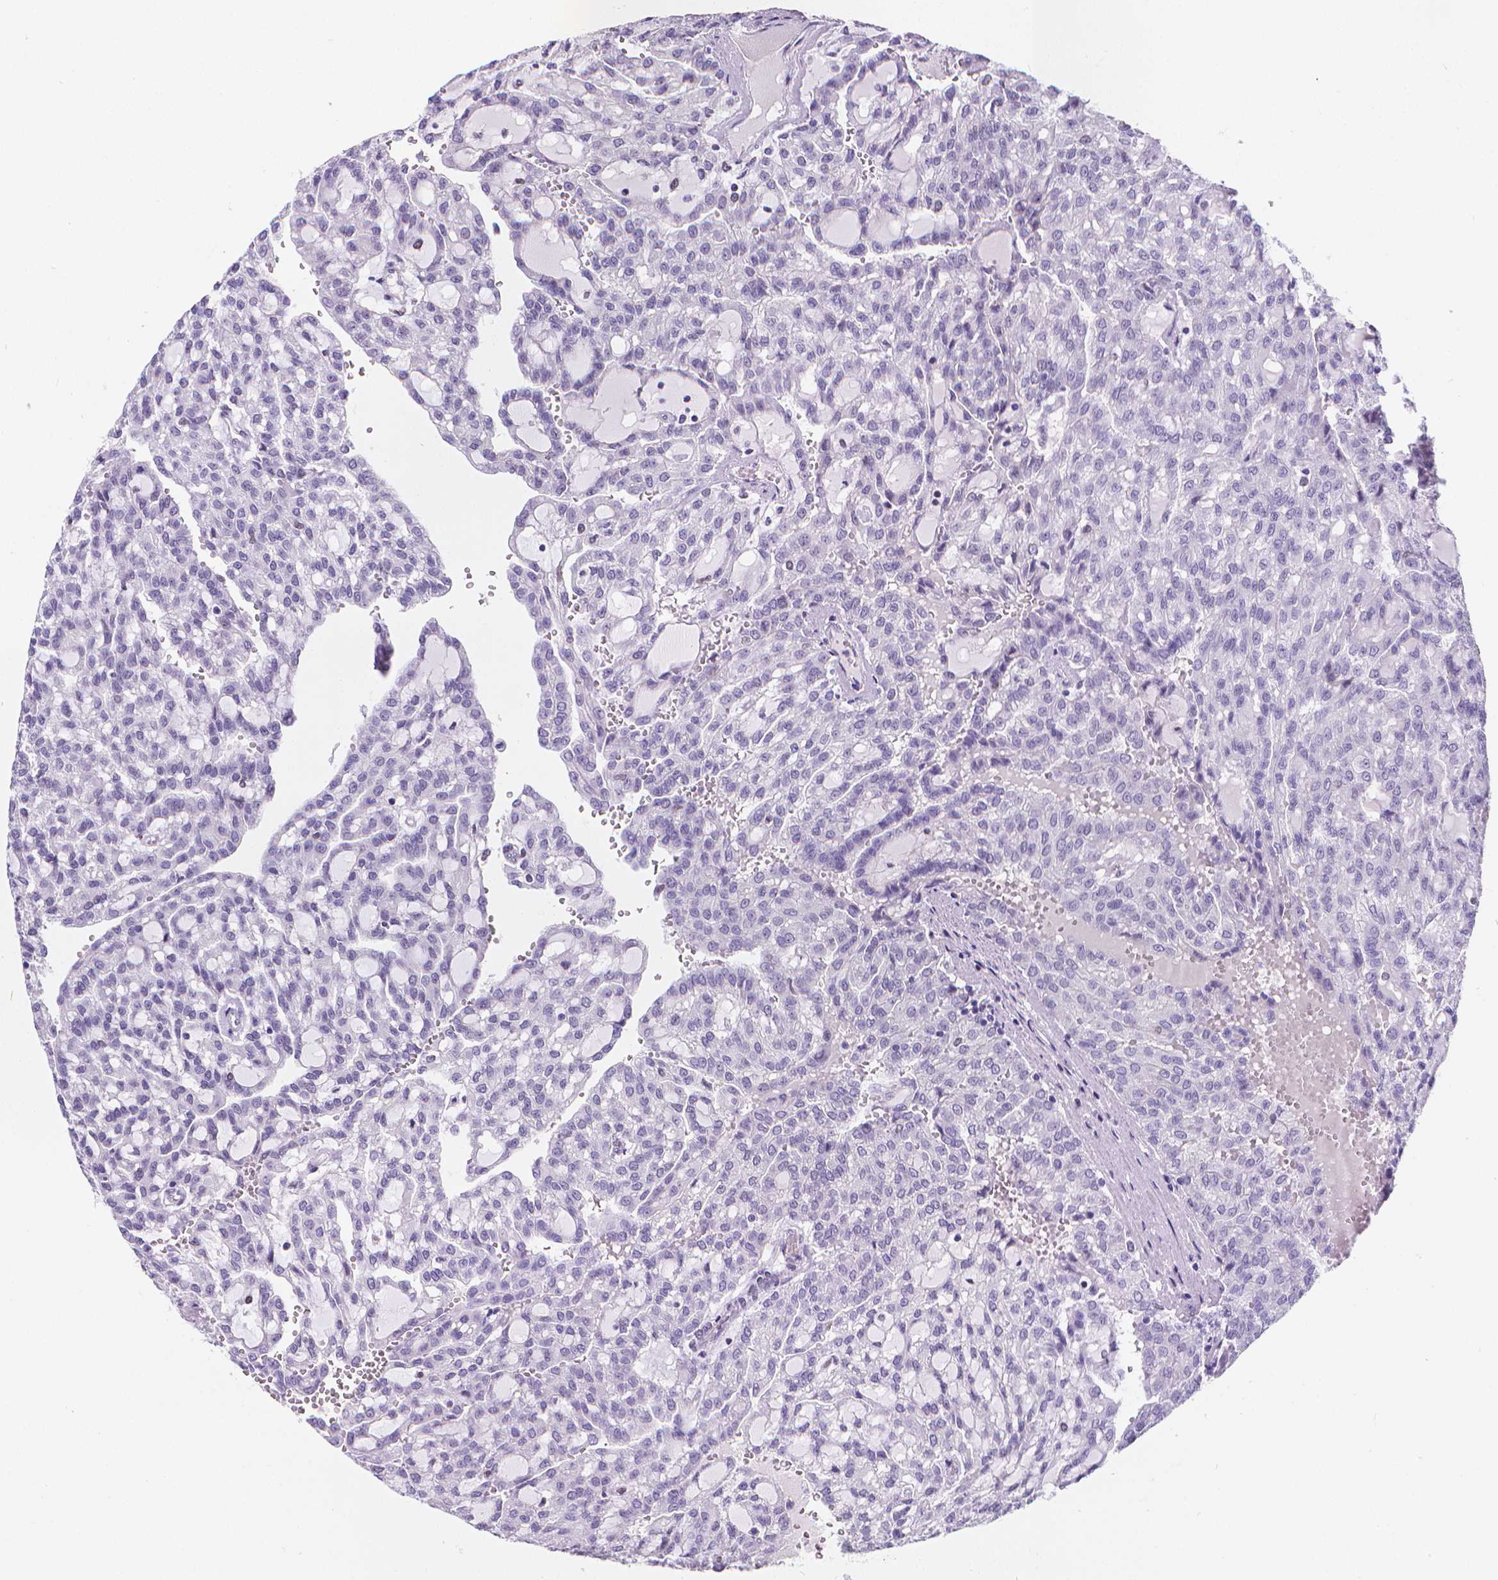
{"staining": {"intensity": "negative", "quantity": "none", "location": "none"}, "tissue": "renal cancer", "cell_type": "Tumor cells", "image_type": "cancer", "snomed": [{"axis": "morphology", "description": "Adenocarcinoma, NOS"}, {"axis": "topography", "description": "Kidney"}], "caption": "This is a histopathology image of IHC staining of renal cancer (adenocarcinoma), which shows no expression in tumor cells.", "gene": "MEF2C", "patient": {"sex": "male", "age": 63}}